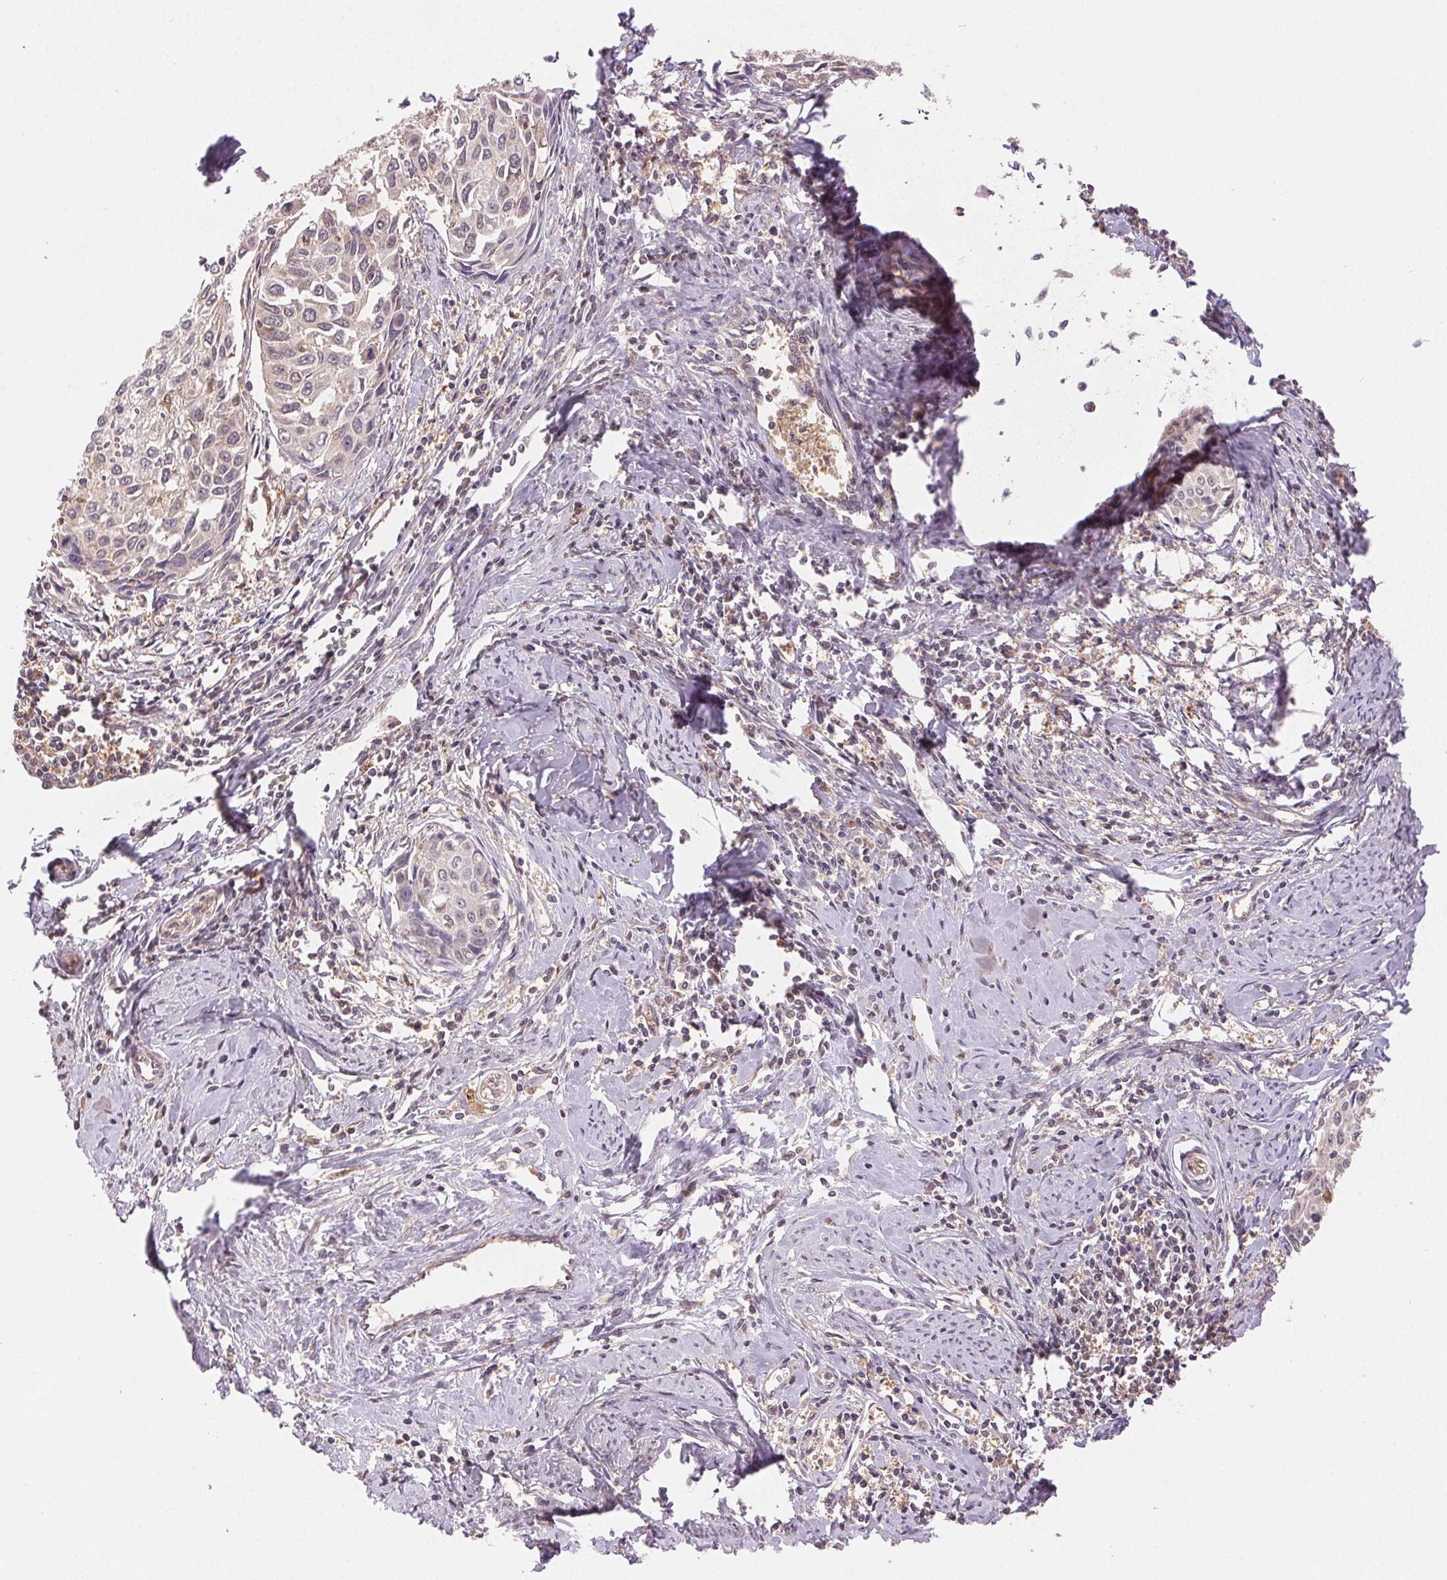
{"staining": {"intensity": "negative", "quantity": "none", "location": "none"}, "tissue": "cervical cancer", "cell_type": "Tumor cells", "image_type": "cancer", "snomed": [{"axis": "morphology", "description": "Squamous cell carcinoma, NOS"}, {"axis": "topography", "description": "Cervix"}], "caption": "This photomicrograph is of squamous cell carcinoma (cervical) stained with immunohistochemistry (IHC) to label a protein in brown with the nuclei are counter-stained blue. There is no positivity in tumor cells.", "gene": "GDI2", "patient": {"sex": "female", "age": 50}}